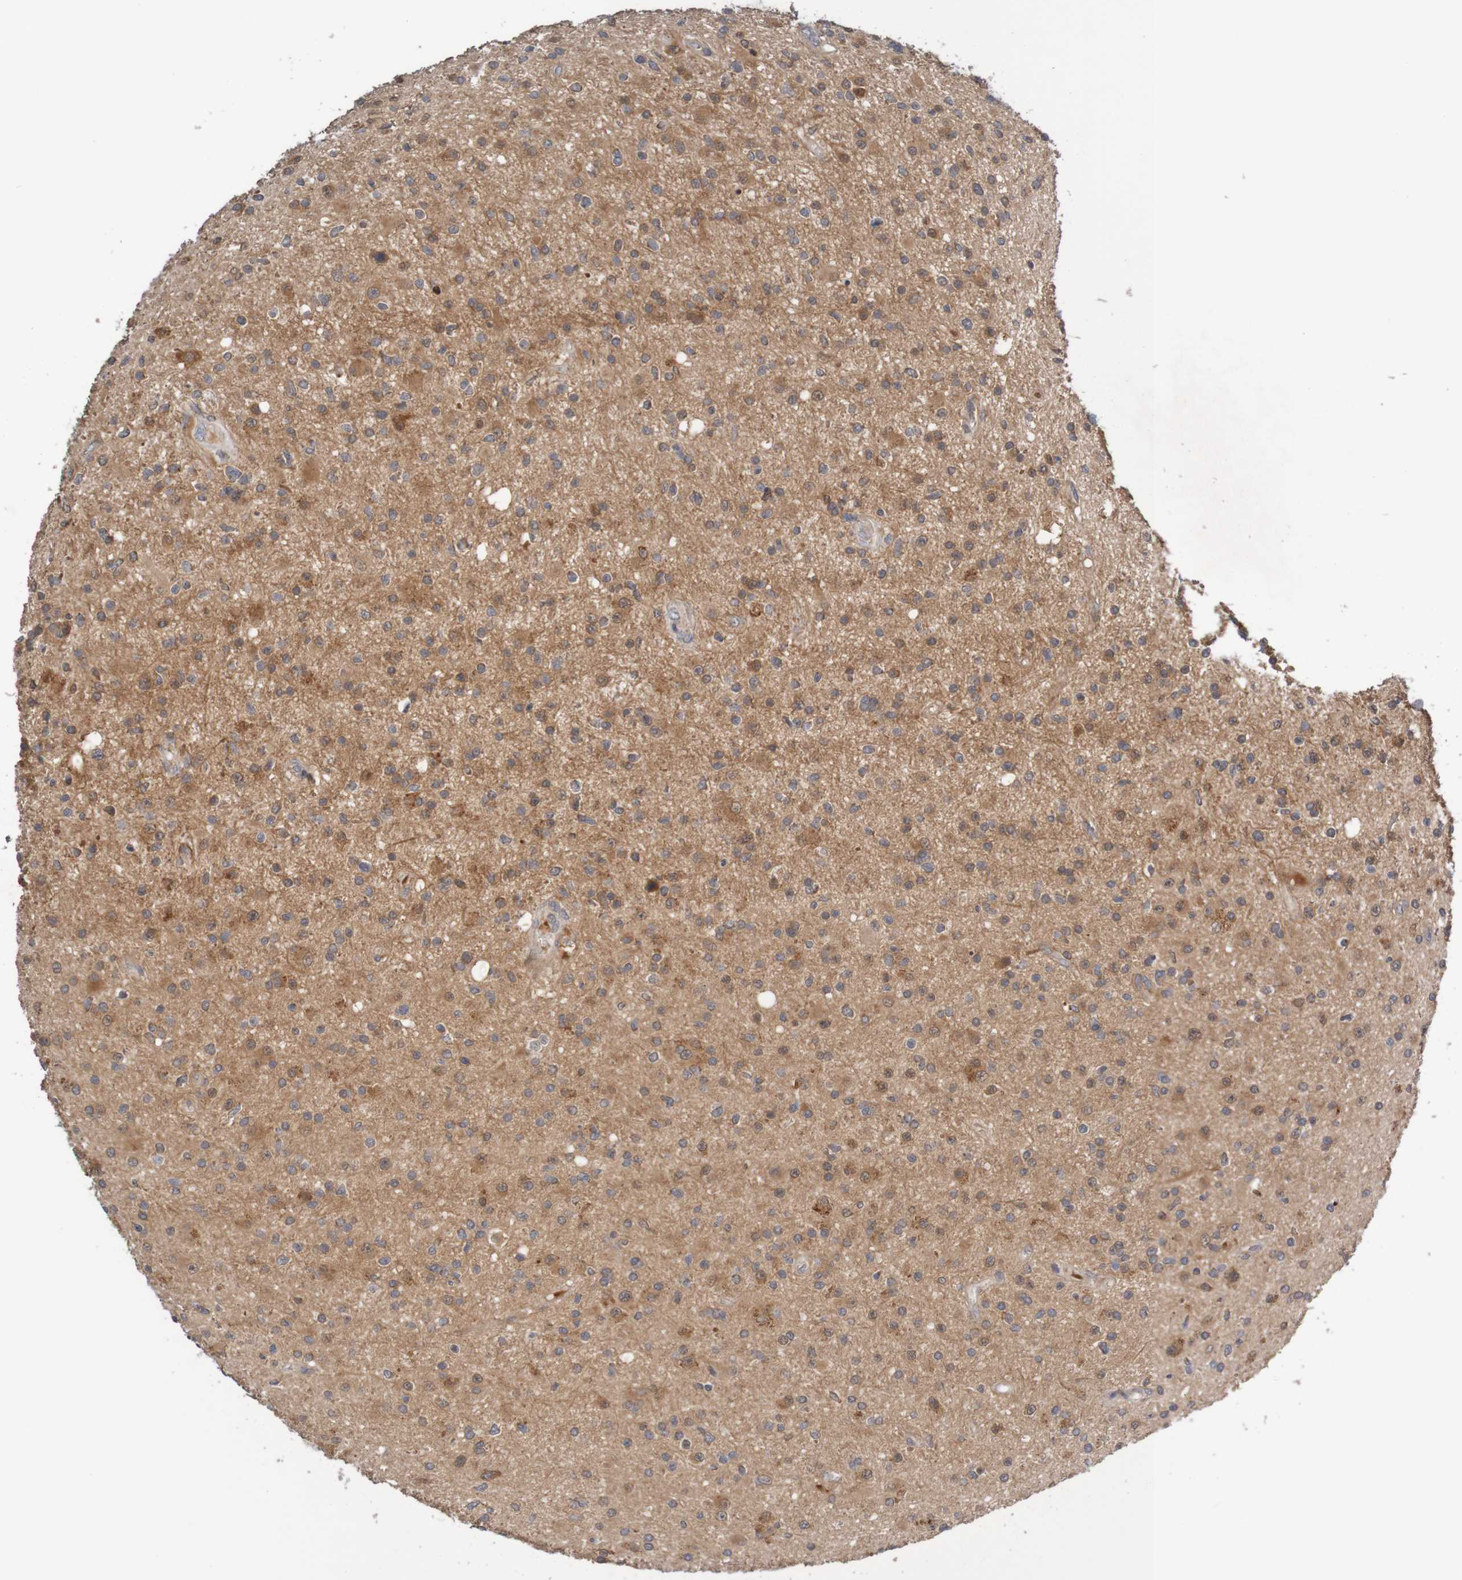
{"staining": {"intensity": "moderate", "quantity": "25%-75%", "location": "cytoplasmic/membranous"}, "tissue": "glioma", "cell_type": "Tumor cells", "image_type": "cancer", "snomed": [{"axis": "morphology", "description": "Glioma, malignant, High grade"}, {"axis": "topography", "description": "Brain"}], "caption": "Glioma was stained to show a protein in brown. There is medium levels of moderate cytoplasmic/membranous positivity in approximately 25%-75% of tumor cells.", "gene": "ANKK1", "patient": {"sex": "male", "age": 33}}